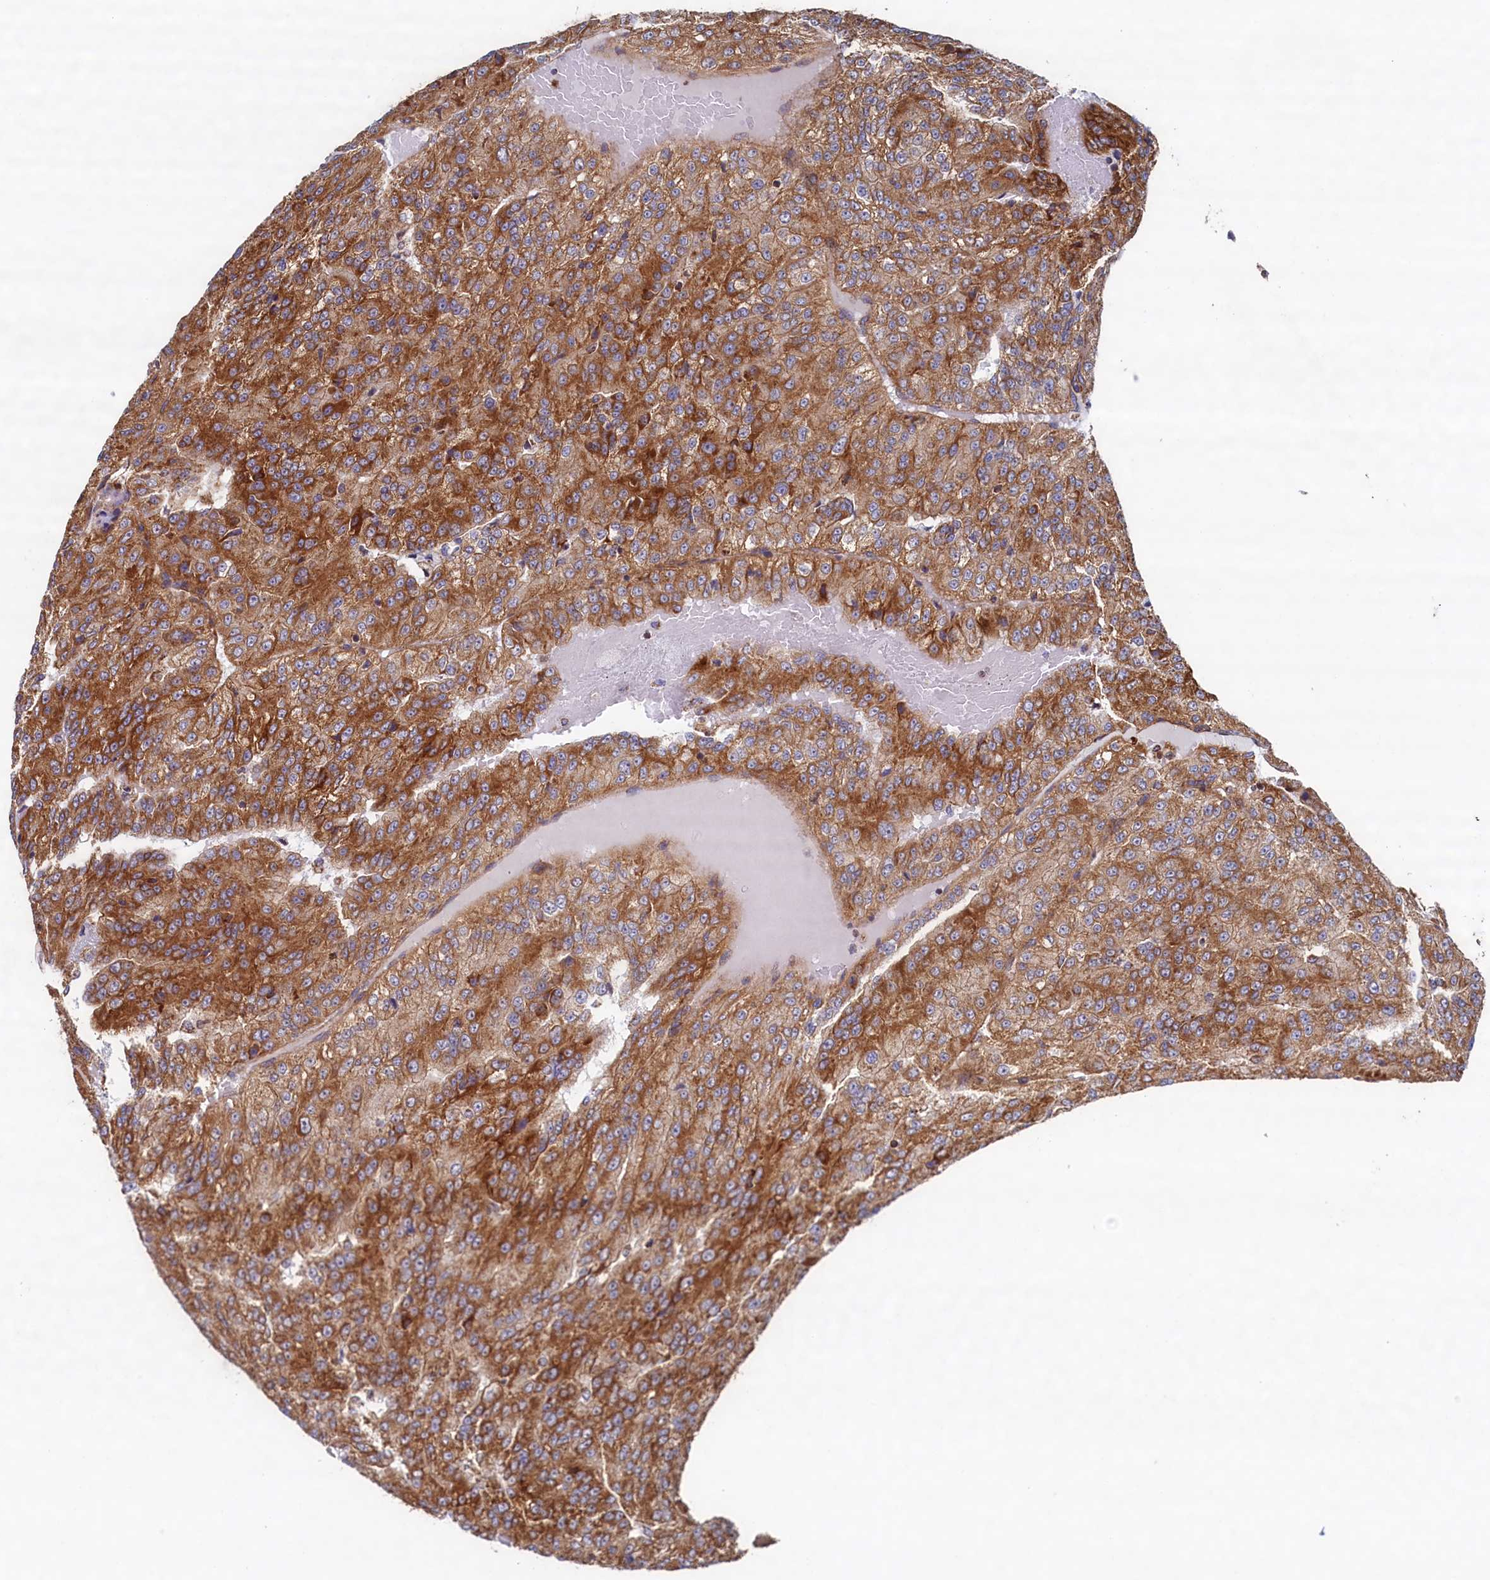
{"staining": {"intensity": "moderate", "quantity": ">75%", "location": "cytoplasmic/membranous"}, "tissue": "renal cancer", "cell_type": "Tumor cells", "image_type": "cancer", "snomed": [{"axis": "morphology", "description": "Adenocarcinoma, NOS"}, {"axis": "topography", "description": "Kidney"}], "caption": "A brown stain highlights moderate cytoplasmic/membranous expression of a protein in human renal adenocarcinoma tumor cells.", "gene": "UBE3B", "patient": {"sex": "female", "age": 63}}